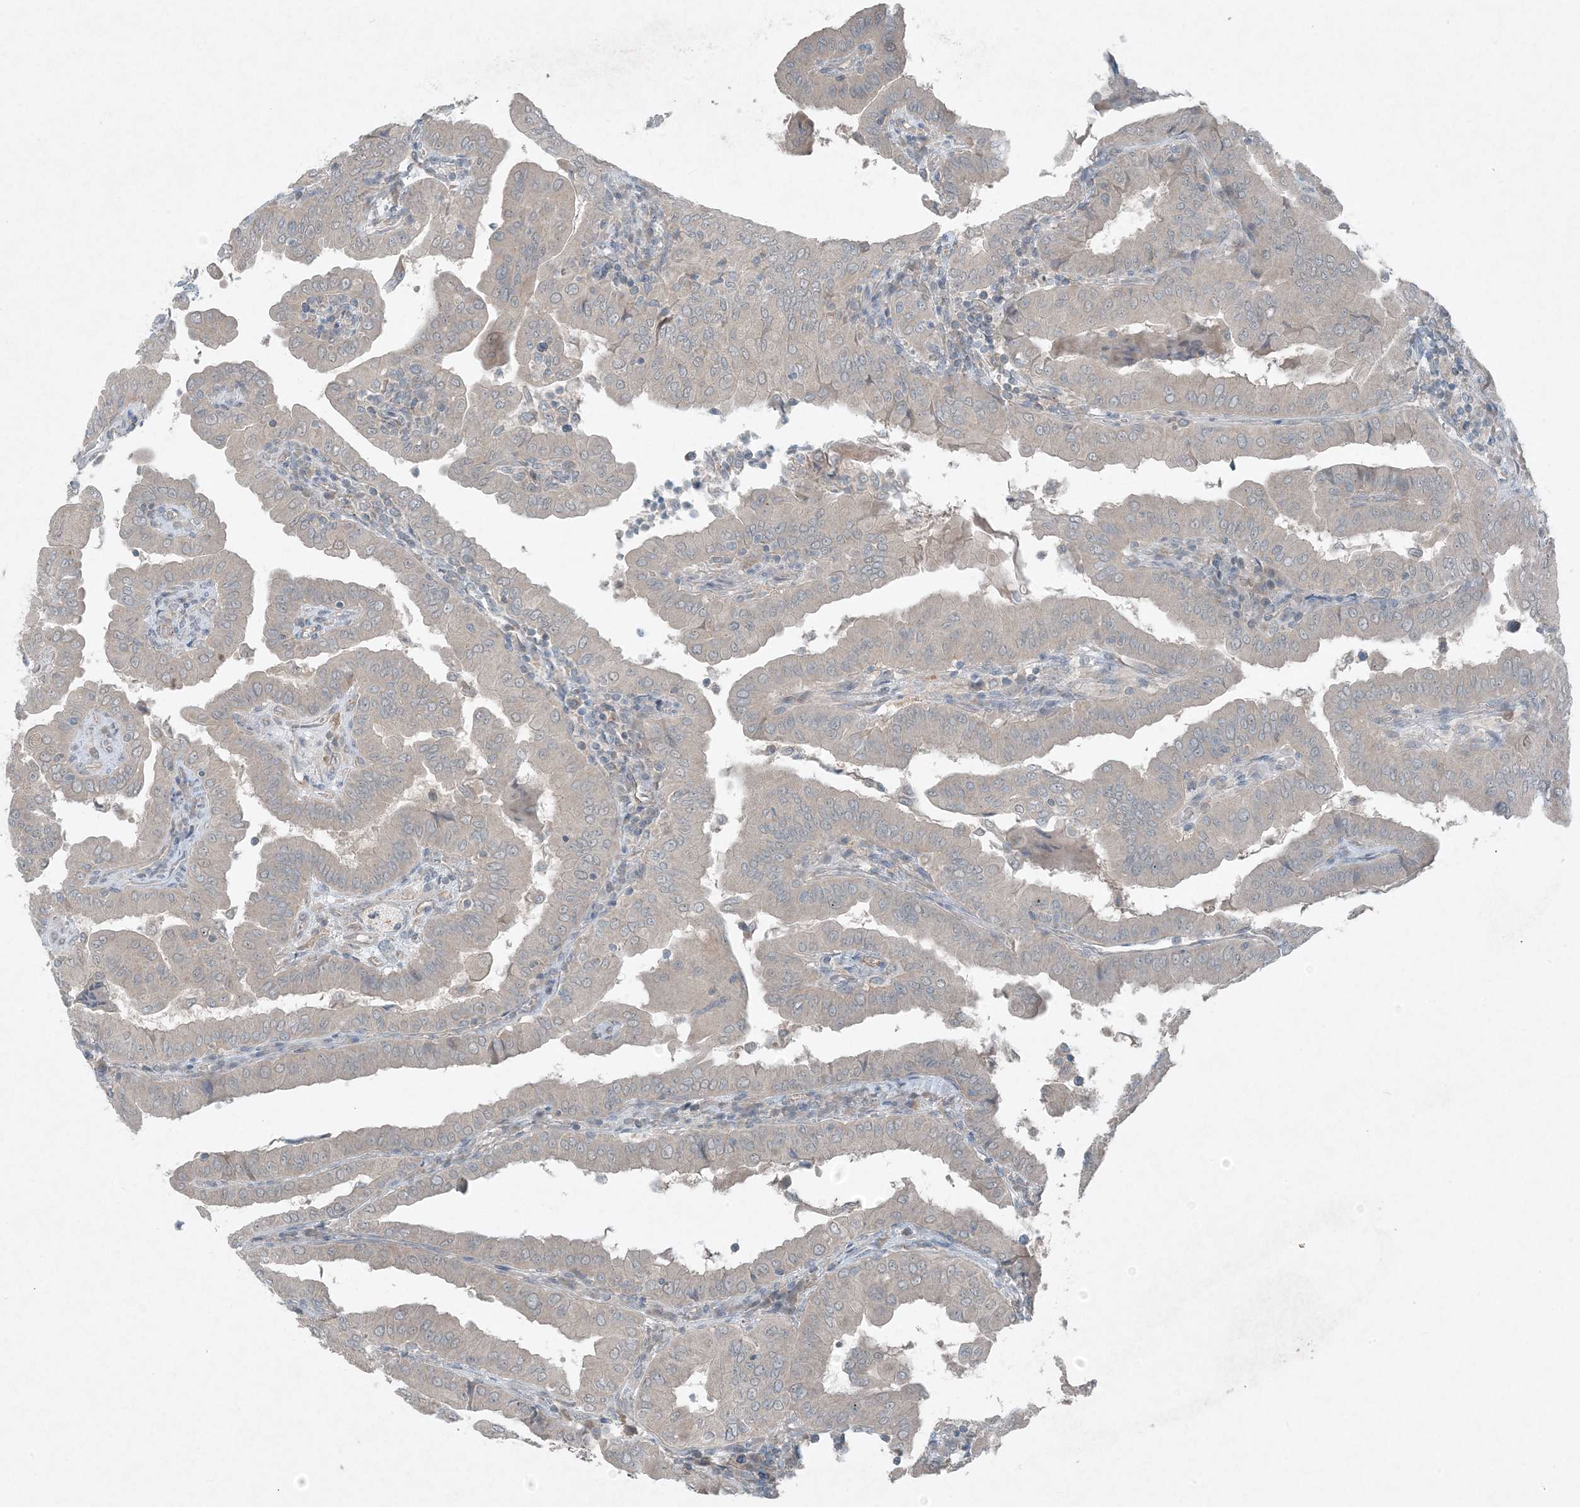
{"staining": {"intensity": "negative", "quantity": "none", "location": "none"}, "tissue": "thyroid cancer", "cell_type": "Tumor cells", "image_type": "cancer", "snomed": [{"axis": "morphology", "description": "Papillary adenocarcinoma, NOS"}, {"axis": "topography", "description": "Thyroid gland"}], "caption": "Protein analysis of thyroid cancer shows no significant expression in tumor cells. The staining is performed using DAB brown chromogen with nuclei counter-stained in using hematoxylin.", "gene": "MITD1", "patient": {"sex": "male", "age": 33}}